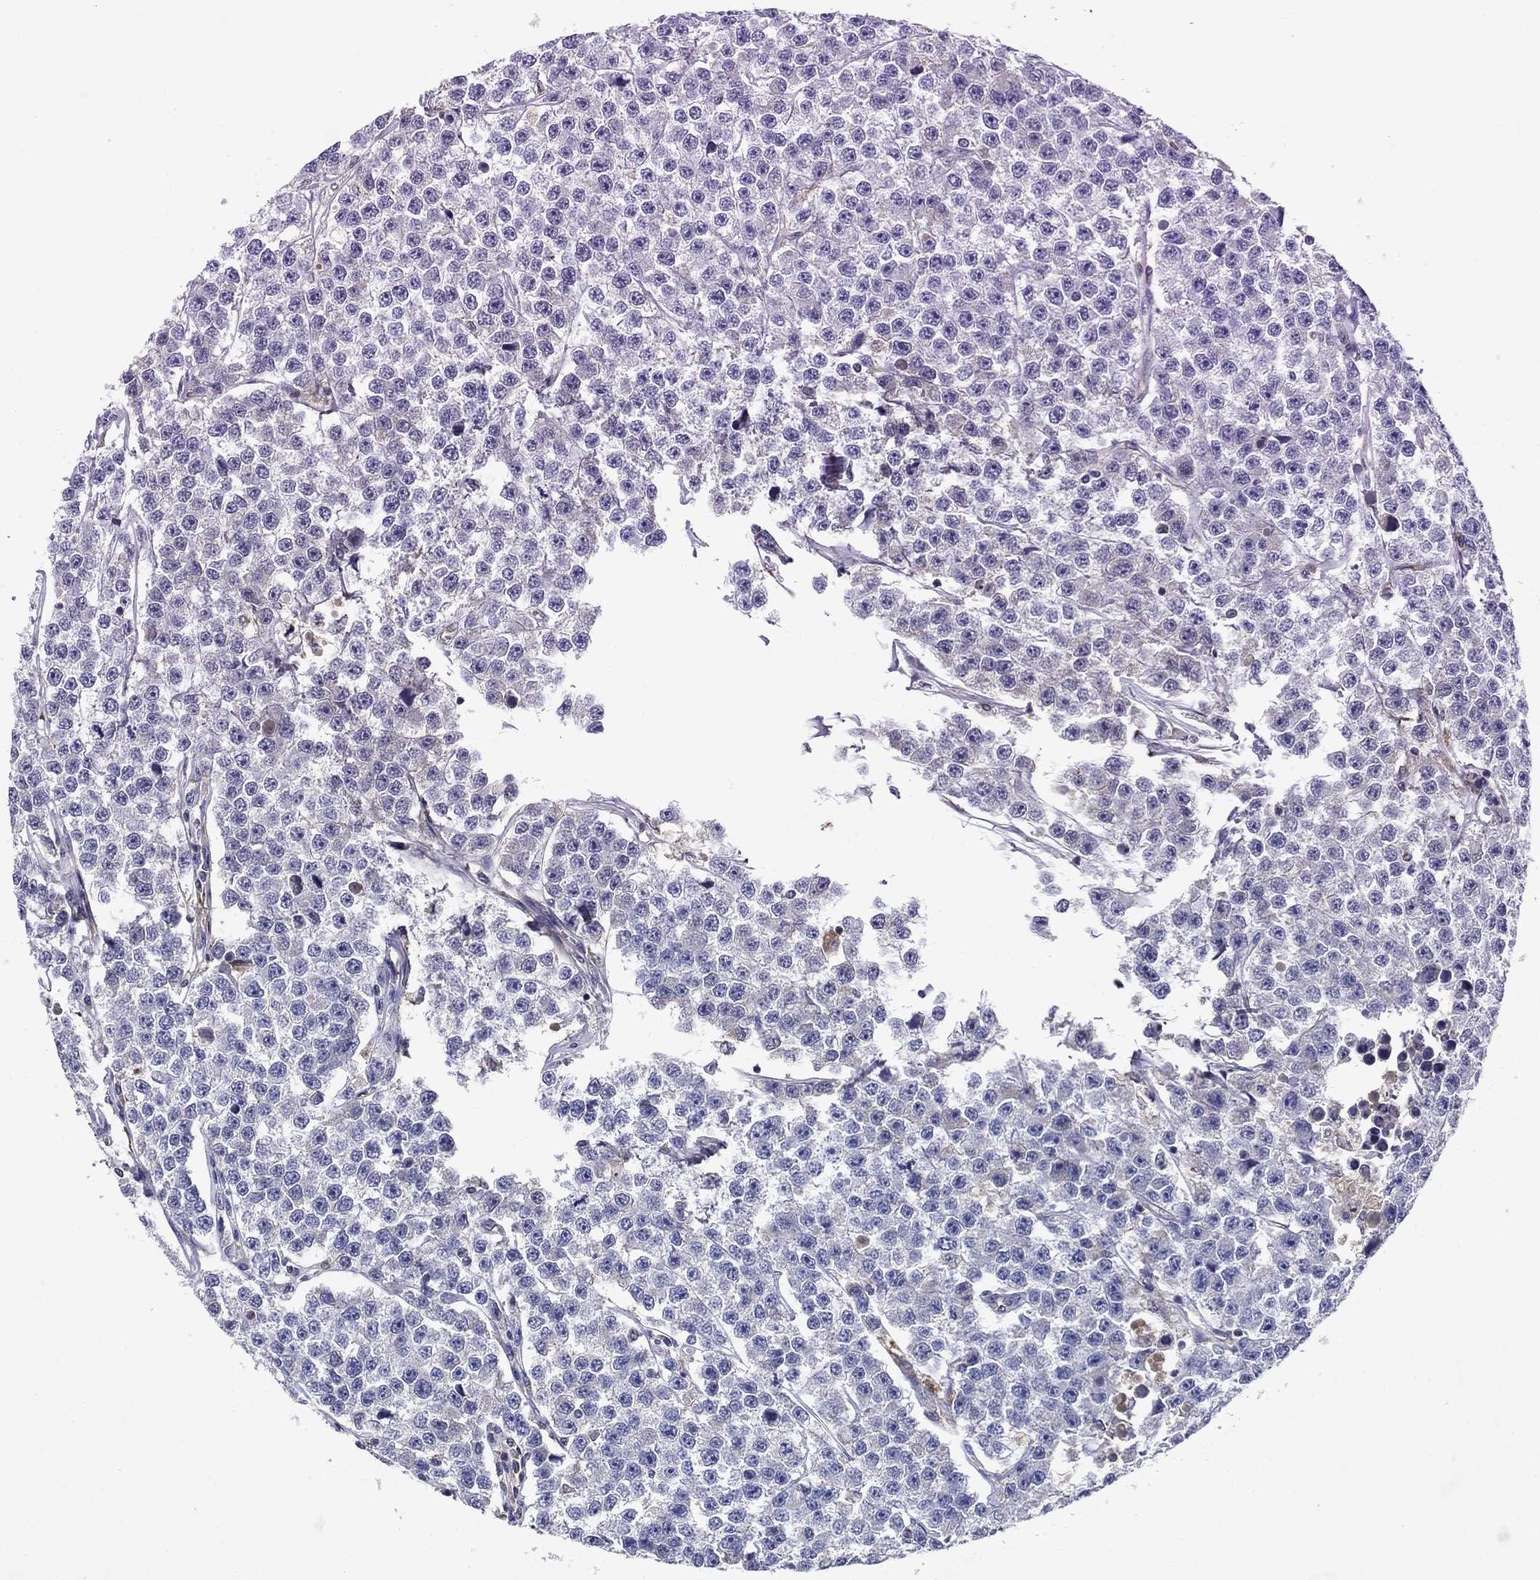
{"staining": {"intensity": "negative", "quantity": "none", "location": "none"}, "tissue": "testis cancer", "cell_type": "Tumor cells", "image_type": "cancer", "snomed": [{"axis": "morphology", "description": "Seminoma, NOS"}, {"axis": "topography", "description": "Testis"}], "caption": "A micrograph of seminoma (testis) stained for a protein demonstrates no brown staining in tumor cells. Brightfield microscopy of immunohistochemistry (IHC) stained with DAB (3,3'-diaminobenzidine) (brown) and hematoxylin (blue), captured at high magnification.", "gene": "GLTP", "patient": {"sex": "male", "age": 59}}